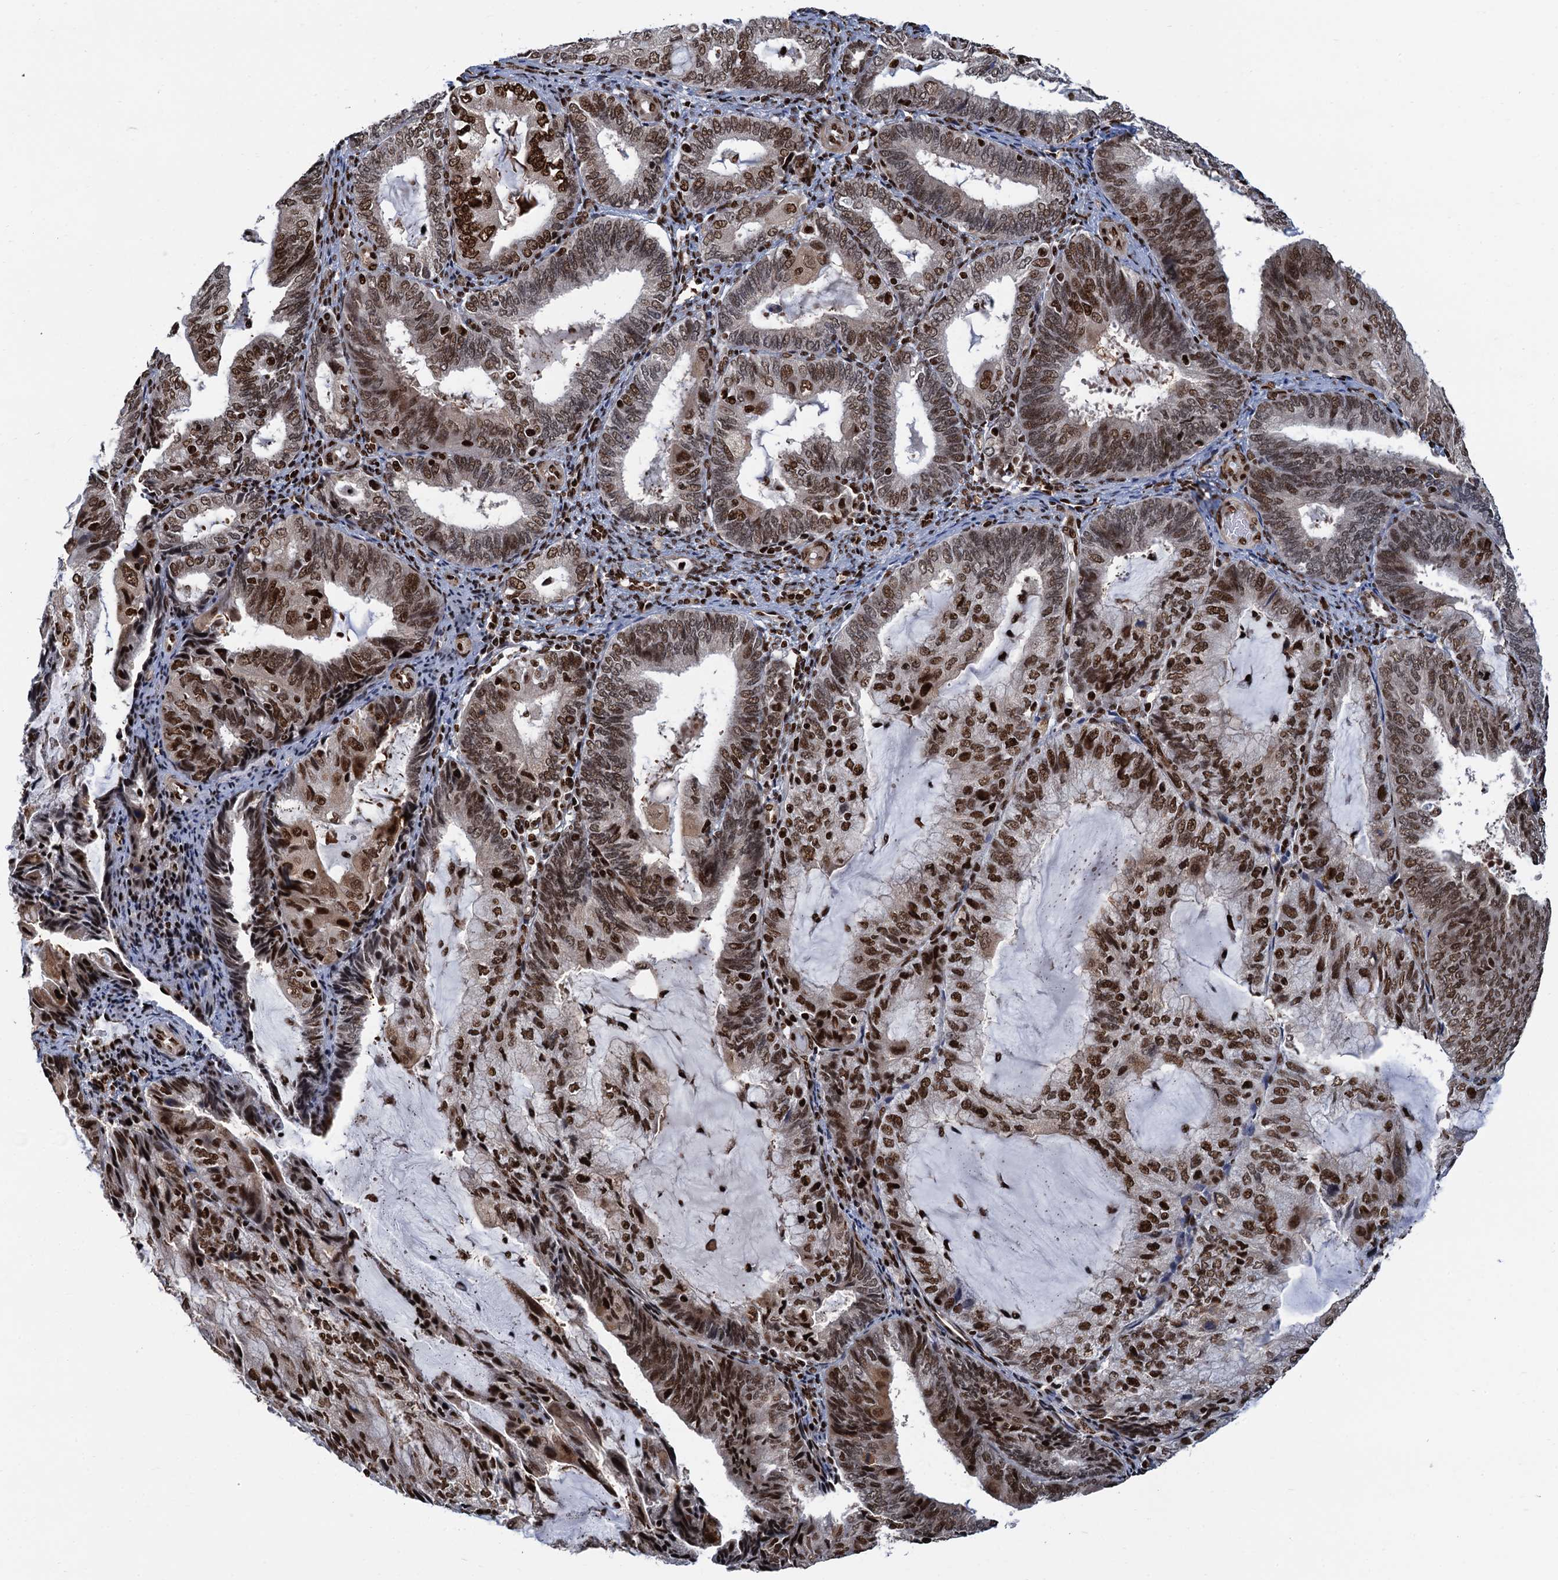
{"staining": {"intensity": "moderate", "quantity": ">75%", "location": "nuclear"}, "tissue": "endometrial cancer", "cell_type": "Tumor cells", "image_type": "cancer", "snomed": [{"axis": "morphology", "description": "Adenocarcinoma, NOS"}, {"axis": "topography", "description": "Endometrium"}], "caption": "A high-resolution micrograph shows immunohistochemistry staining of endometrial cancer, which demonstrates moderate nuclear staining in approximately >75% of tumor cells.", "gene": "PPP4R1", "patient": {"sex": "female", "age": 81}}